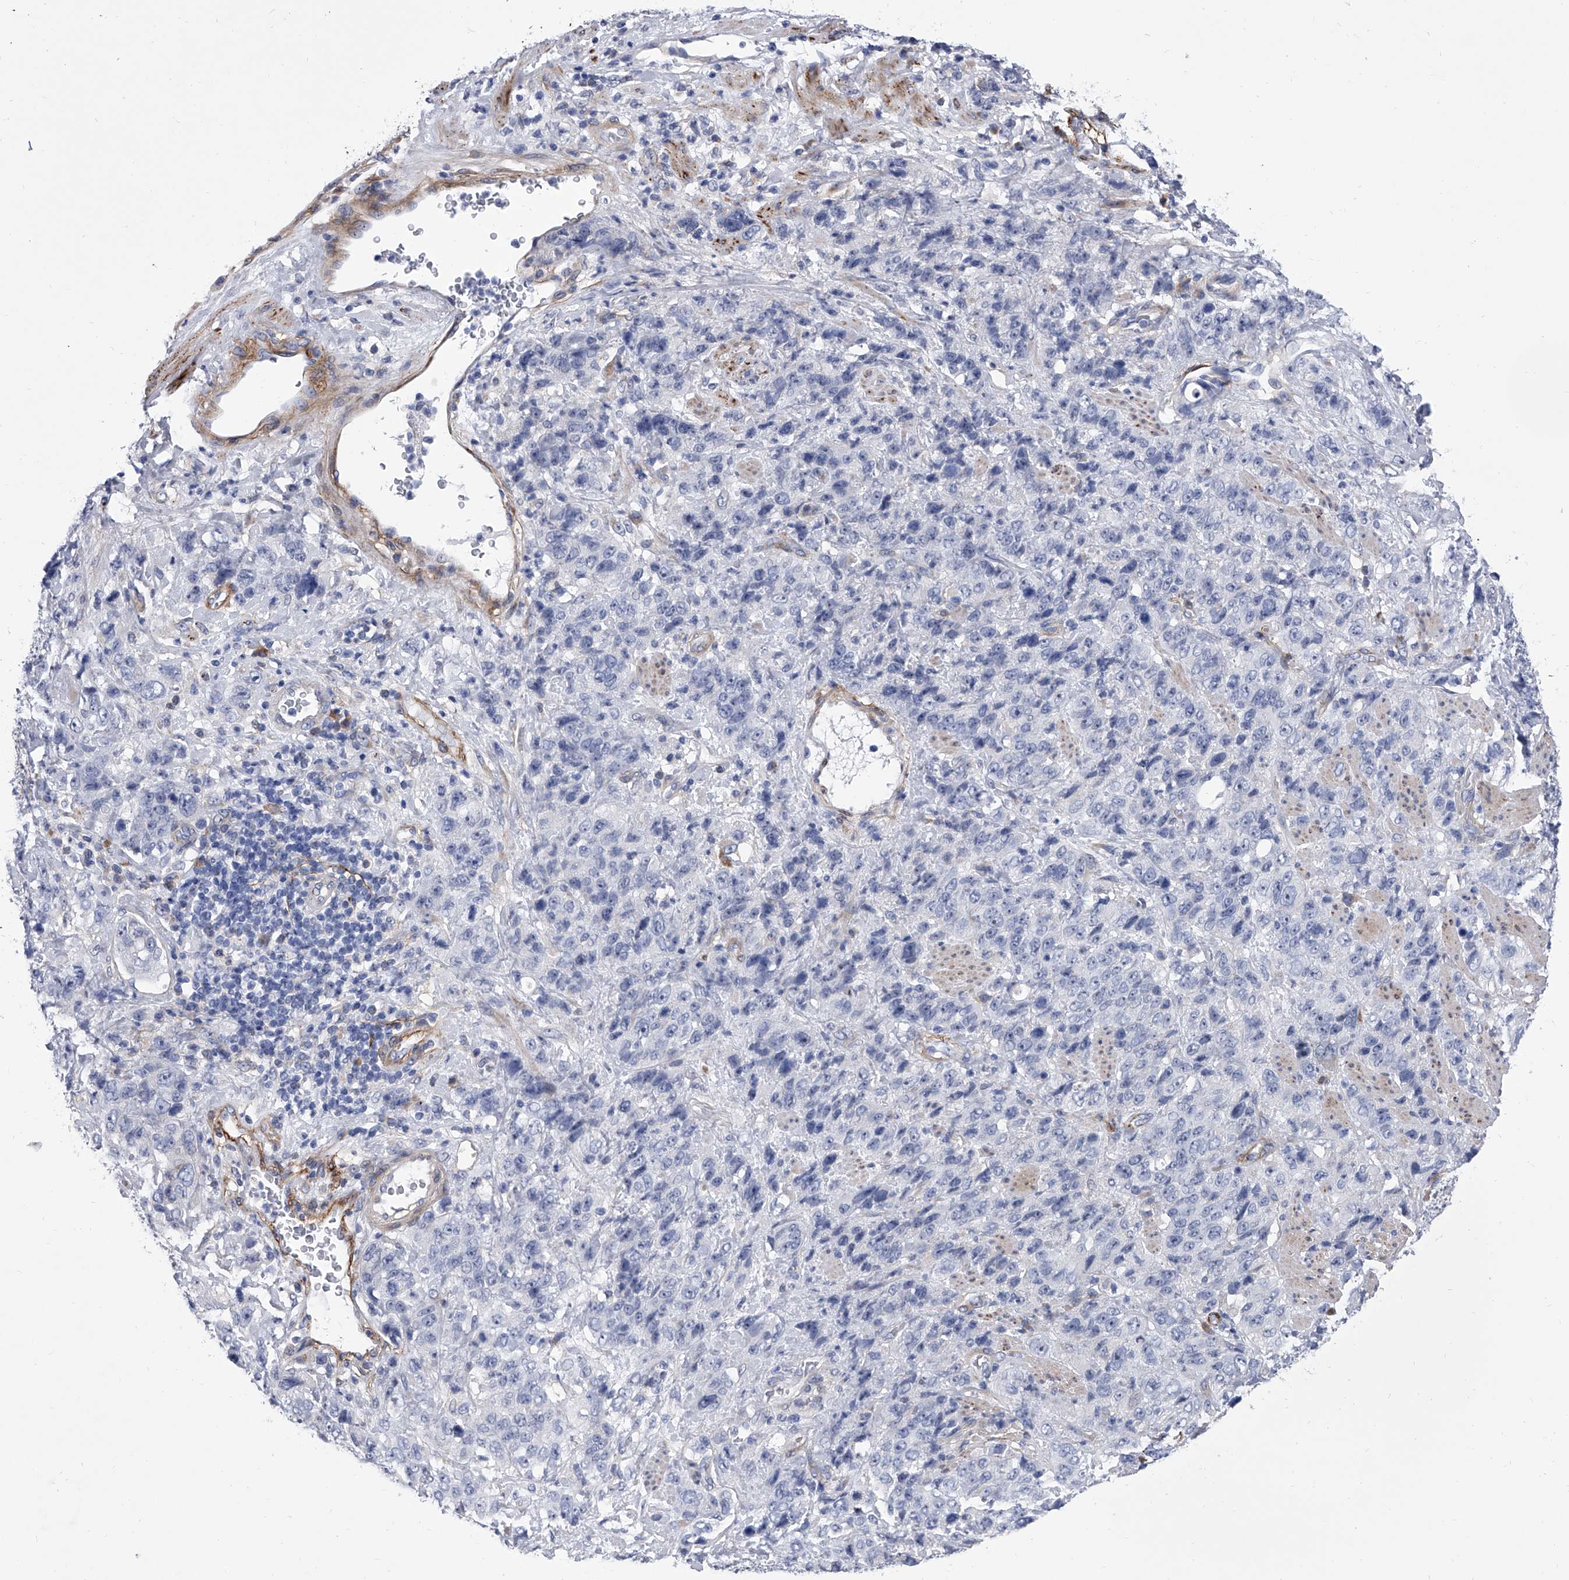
{"staining": {"intensity": "negative", "quantity": "none", "location": "none"}, "tissue": "stomach cancer", "cell_type": "Tumor cells", "image_type": "cancer", "snomed": [{"axis": "morphology", "description": "Adenocarcinoma, NOS"}, {"axis": "topography", "description": "Stomach"}], "caption": "Immunohistochemistry photomicrograph of neoplastic tissue: stomach adenocarcinoma stained with DAB (3,3'-diaminobenzidine) reveals no significant protein staining in tumor cells. Brightfield microscopy of immunohistochemistry (IHC) stained with DAB (brown) and hematoxylin (blue), captured at high magnification.", "gene": "ALG14", "patient": {"sex": "male", "age": 48}}